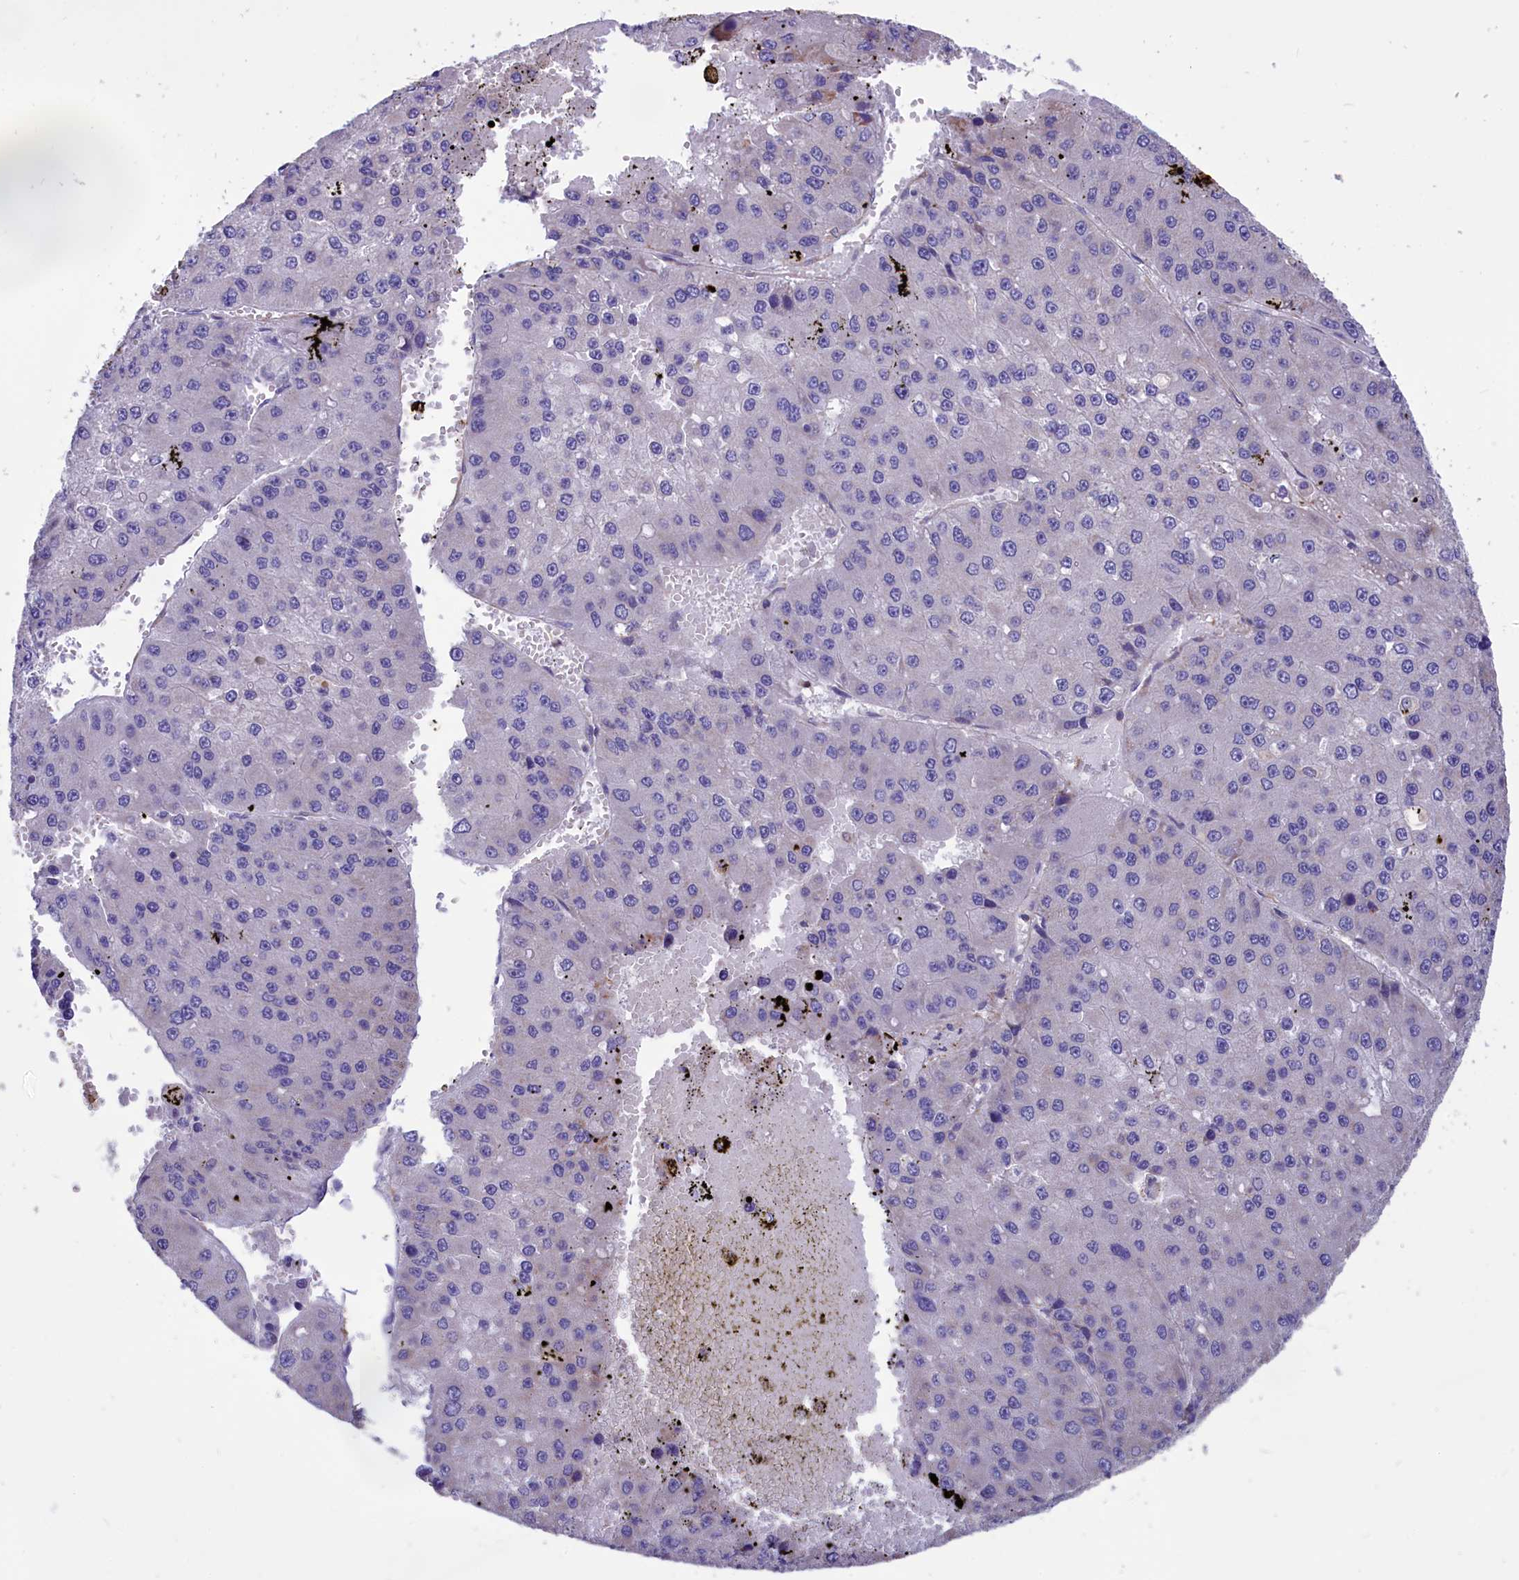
{"staining": {"intensity": "negative", "quantity": "none", "location": "none"}, "tissue": "liver cancer", "cell_type": "Tumor cells", "image_type": "cancer", "snomed": [{"axis": "morphology", "description": "Carcinoma, Hepatocellular, NOS"}, {"axis": "topography", "description": "Liver"}], "caption": "This is a micrograph of IHC staining of hepatocellular carcinoma (liver), which shows no positivity in tumor cells. (Brightfield microscopy of DAB immunohistochemistry at high magnification).", "gene": "AMDHD2", "patient": {"sex": "female", "age": 73}}